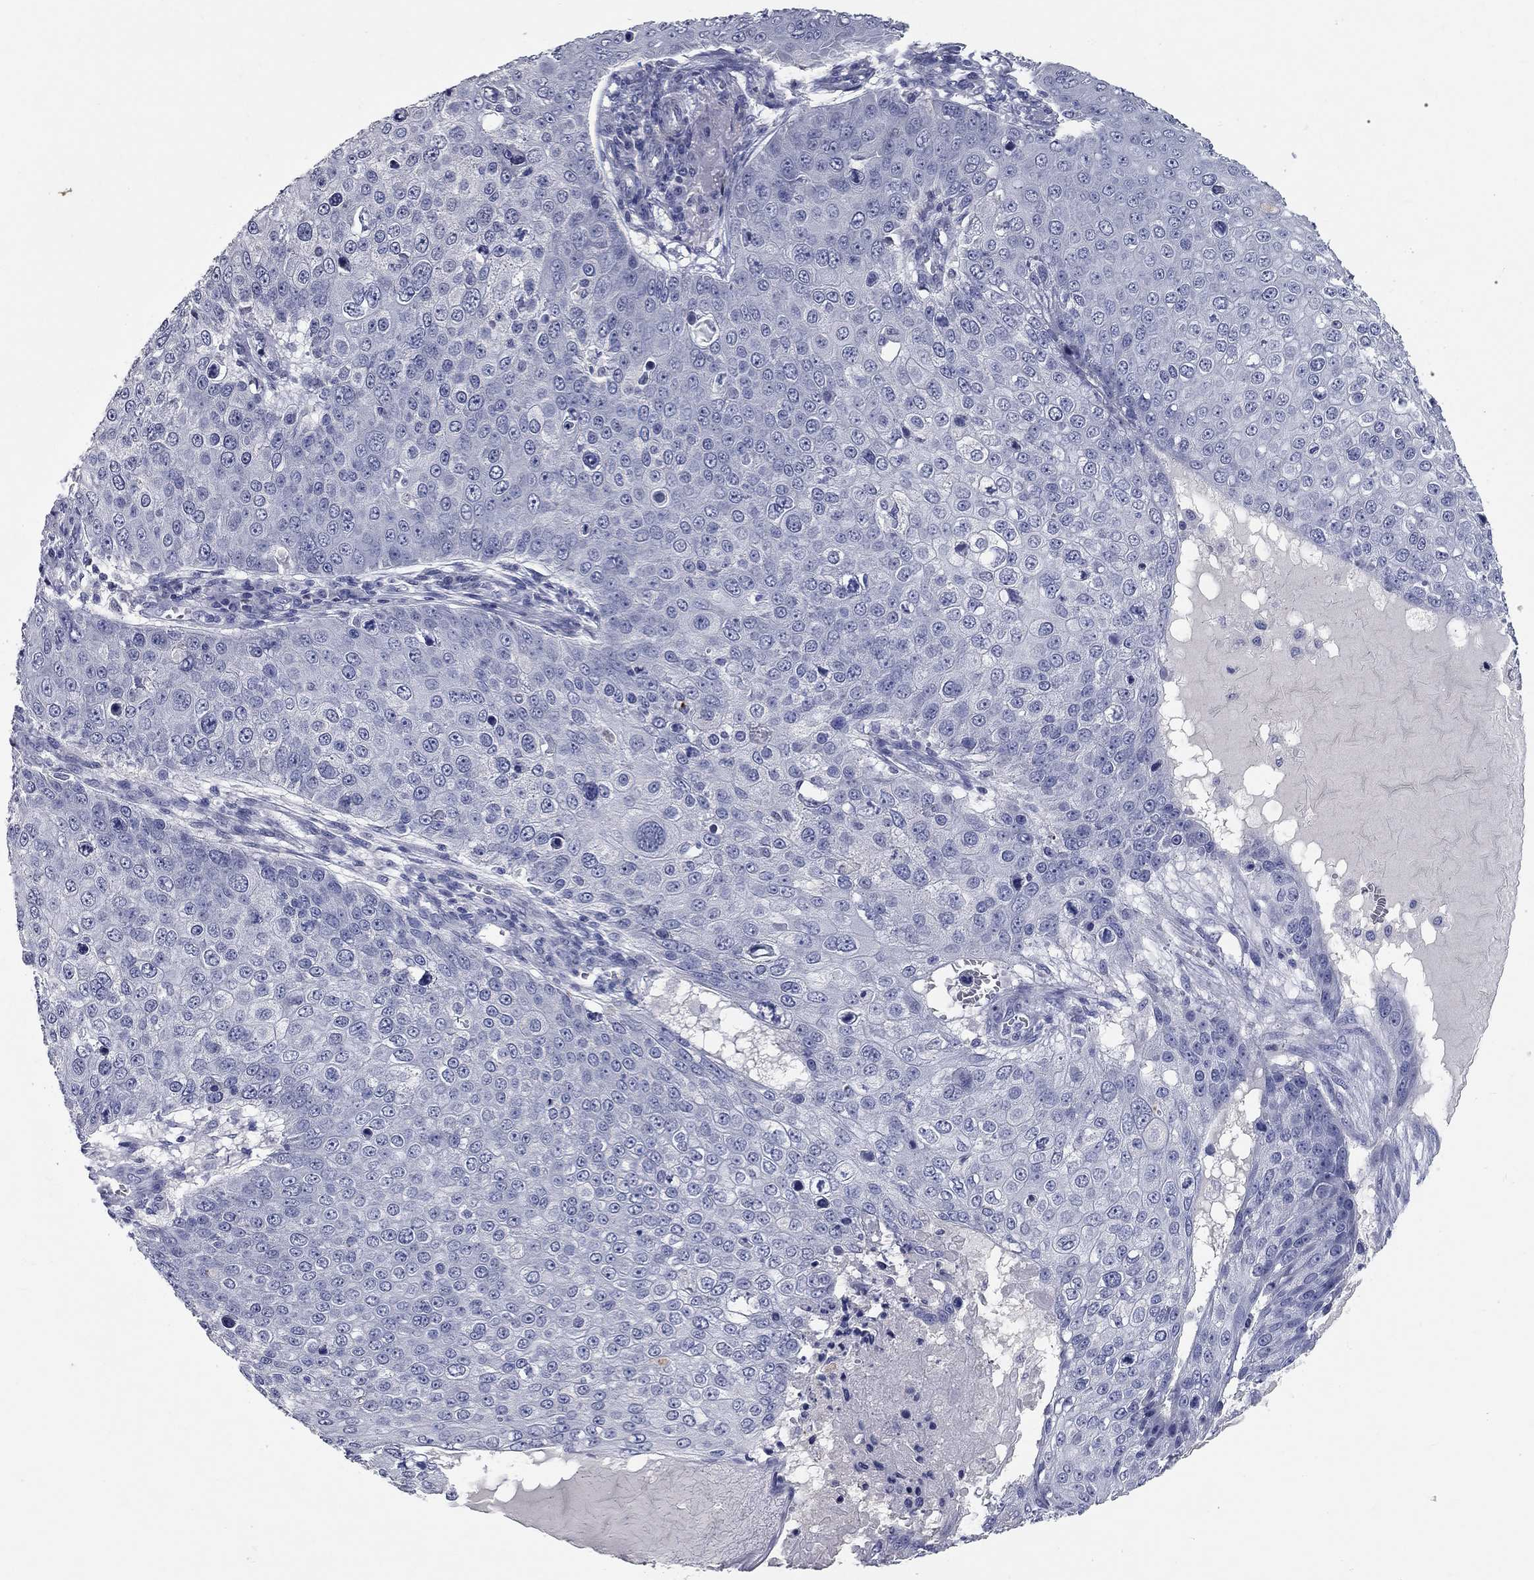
{"staining": {"intensity": "negative", "quantity": "none", "location": "none"}, "tissue": "skin cancer", "cell_type": "Tumor cells", "image_type": "cancer", "snomed": [{"axis": "morphology", "description": "Squamous cell carcinoma, NOS"}, {"axis": "topography", "description": "Skin"}], "caption": "High power microscopy micrograph of an immunohistochemistry (IHC) histopathology image of skin cancer, revealing no significant staining in tumor cells. (DAB immunohistochemistry visualized using brightfield microscopy, high magnification).", "gene": "SYT12", "patient": {"sex": "male", "age": 71}}